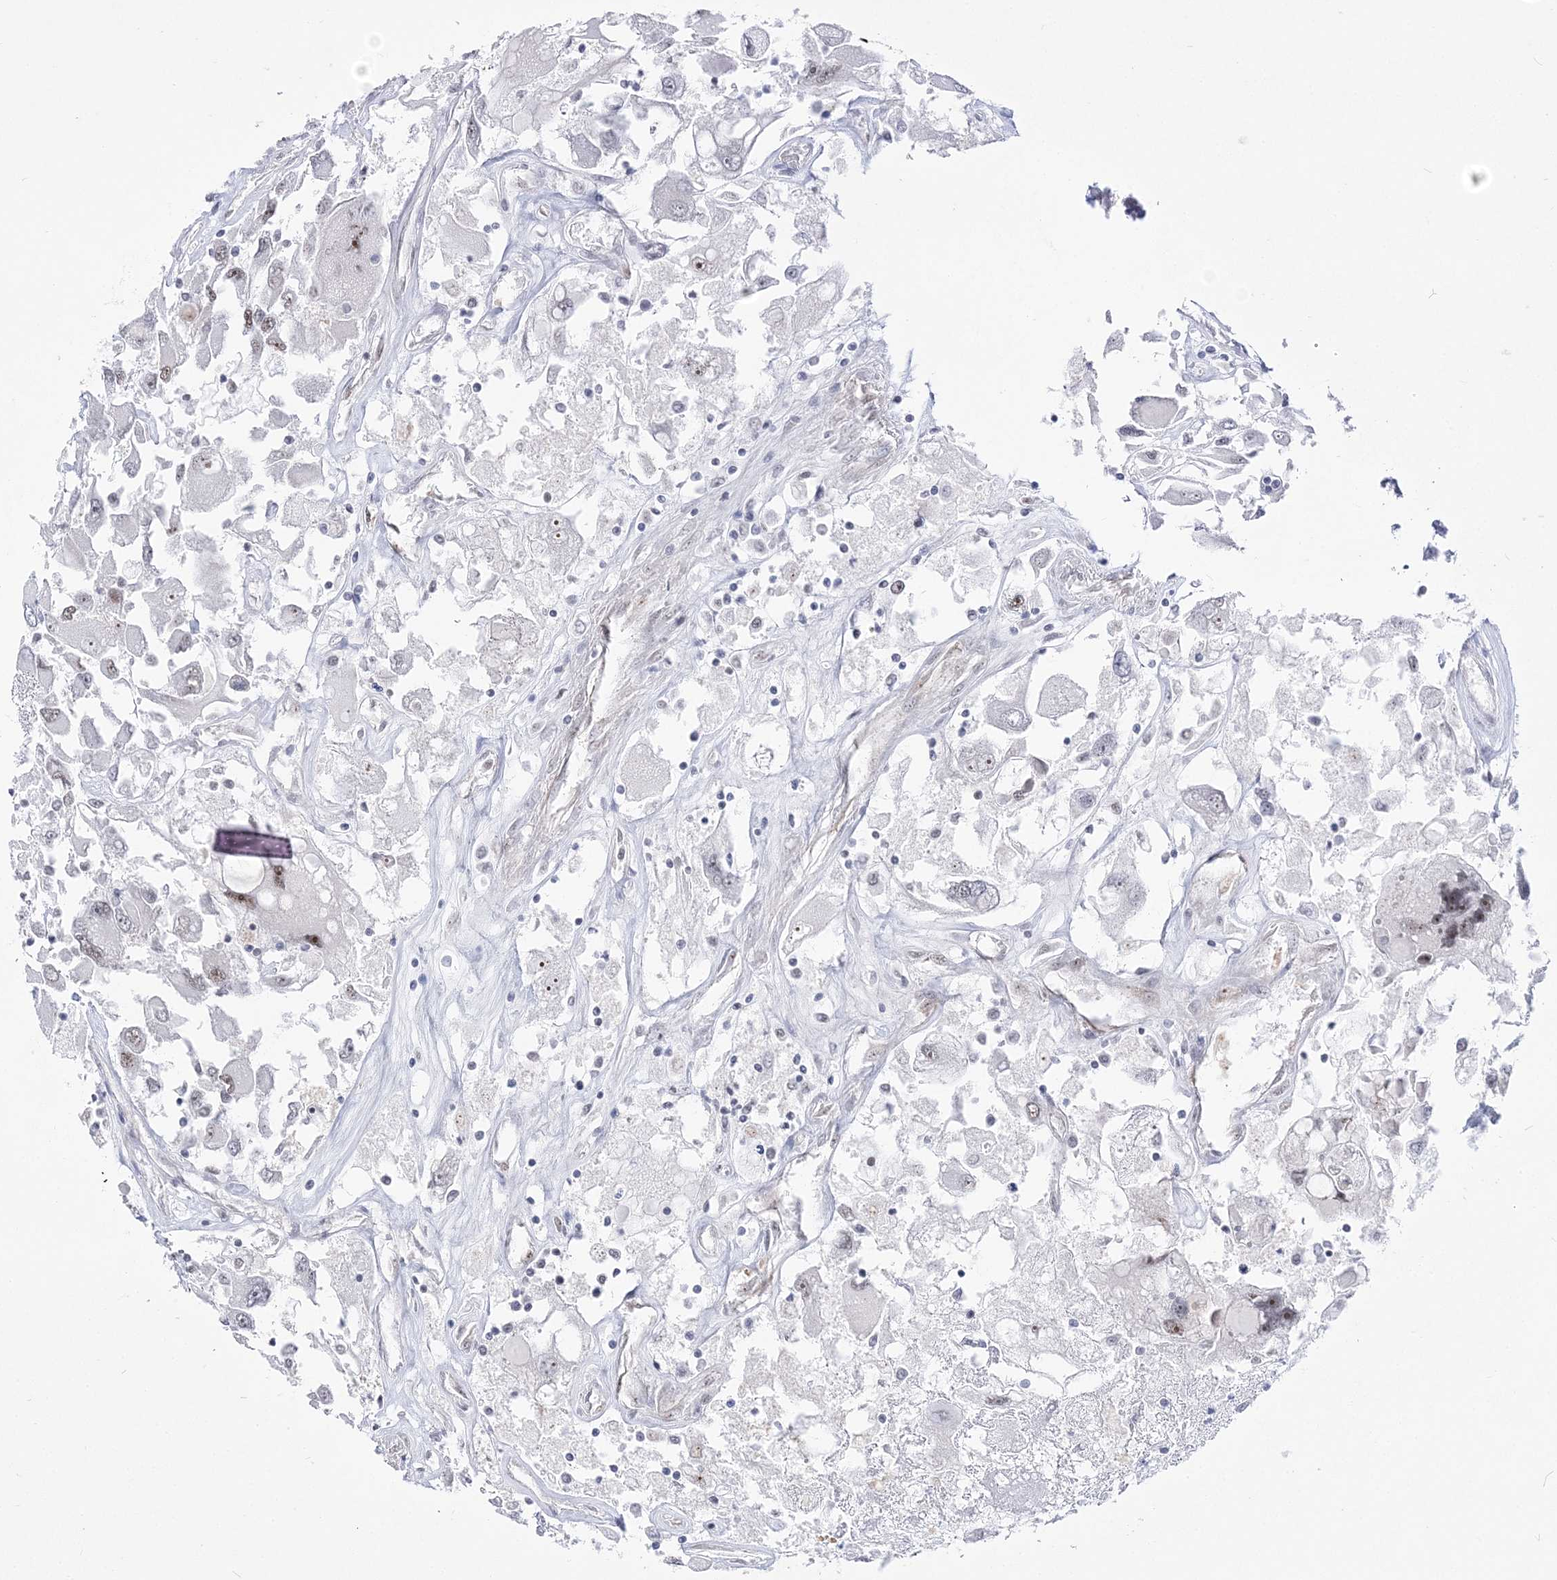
{"staining": {"intensity": "weak", "quantity": "<25%", "location": "nuclear"}, "tissue": "renal cancer", "cell_type": "Tumor cells", "image_type": "cancer", "snomed": [{"axis": "morphology", "description": "Adenocarcinoma, NOS"}, {"axis": "topography", "description": "Kidney"}], "caption": "High power microscopy histopathology image of an immunohistochemistry (IHC) photomicrograph of adenocarcinoma (renal), revealing no significant expression in tumor cells.", "gene": "NSUN2", "patient": {"sex": "female", "age": 52}}